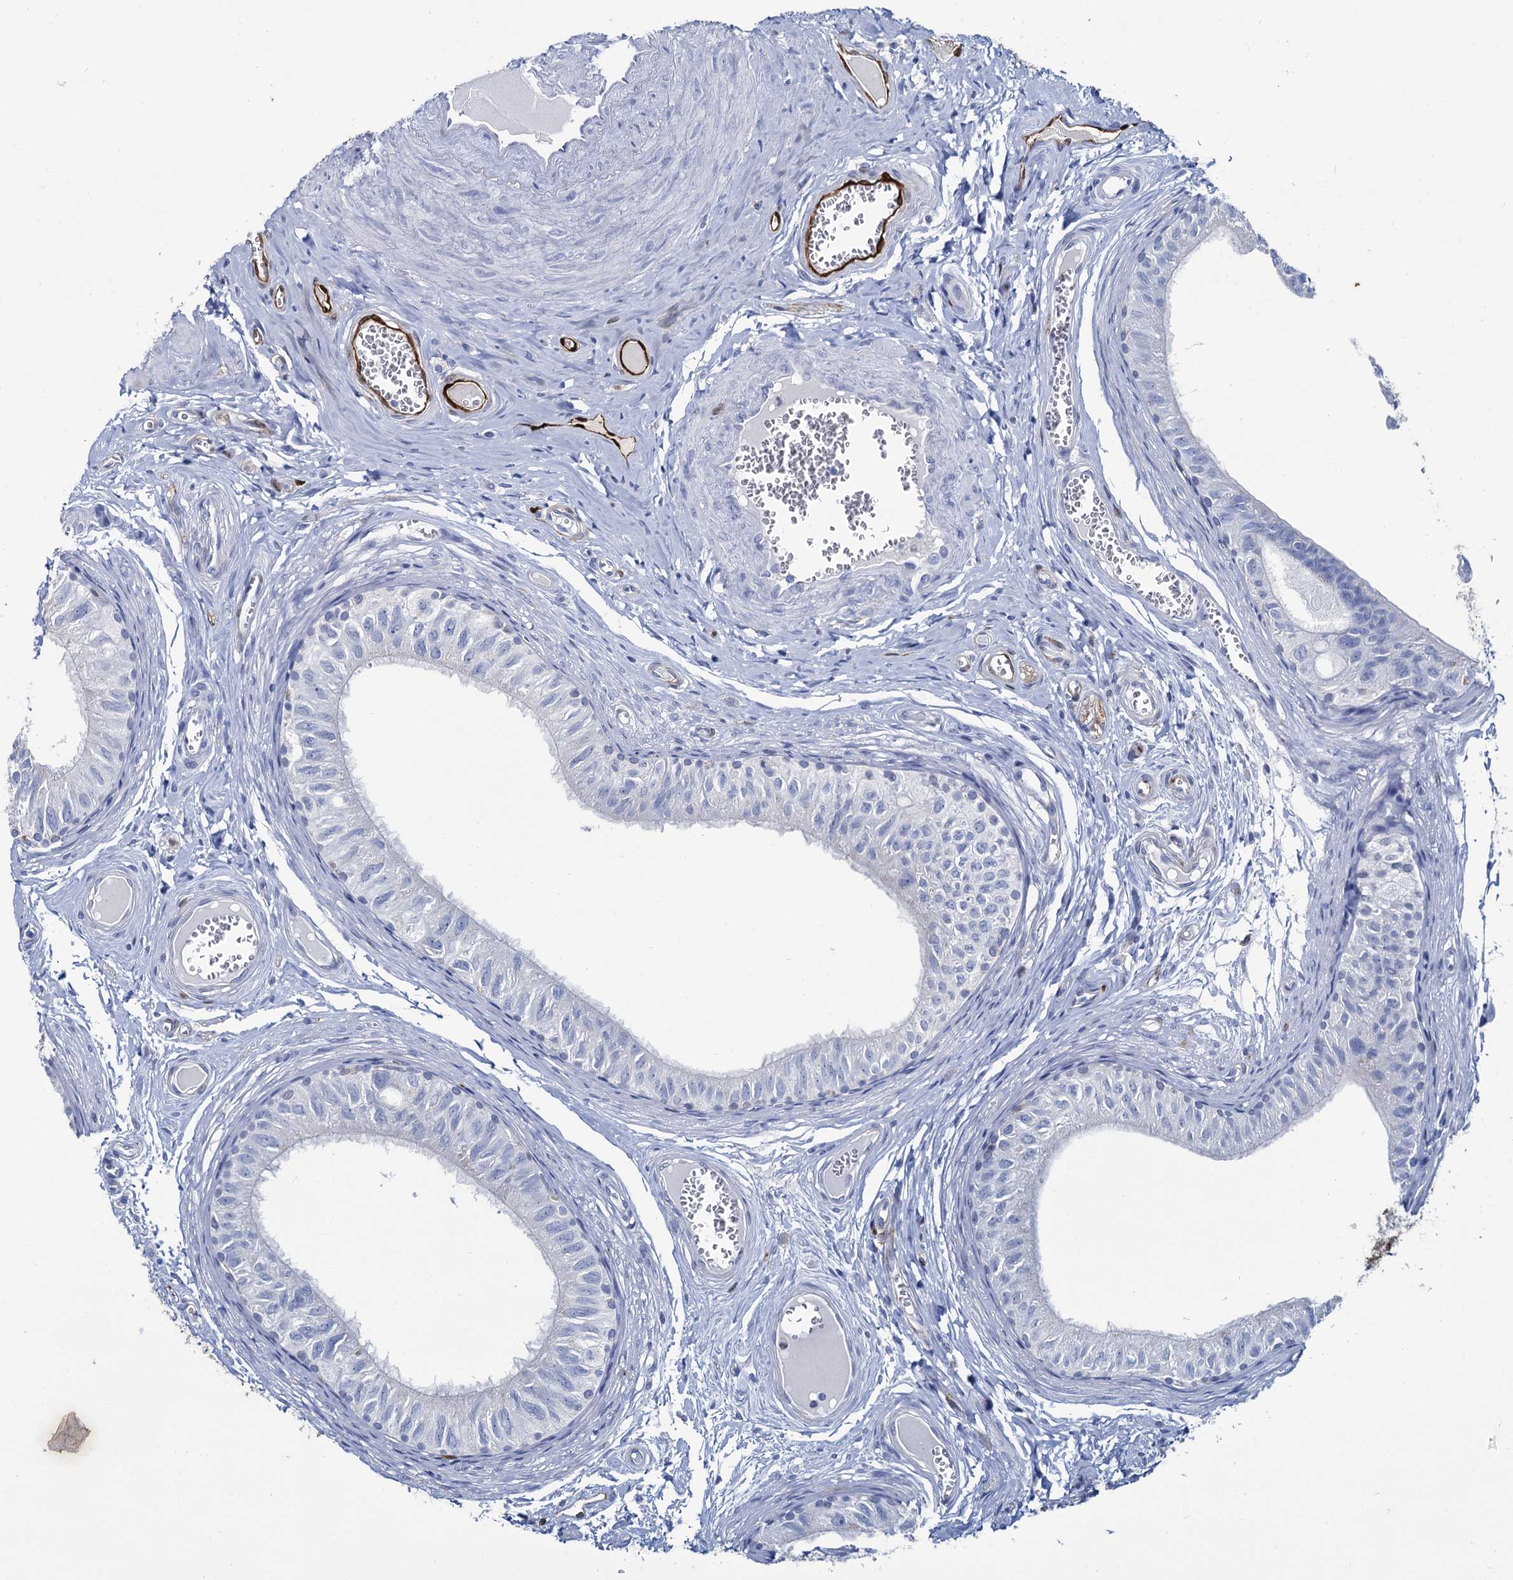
{"staining": {"intensity": "negative", "quantity": "none", "location": "none"}, "tissue": "epididymis", "cell_type": "Glandular cells", "image_type": "normal", "snomed": [{"axis": "morphology", "description": "Normal tissue, NOS"}, {"axis": "topography", "description": "Epididymis"}], "caption": "The image displays no staining of glandular cells in unremarkable epididymis.", "gene": "FABP5", "patient": {"sex": "male", "age": 42}}